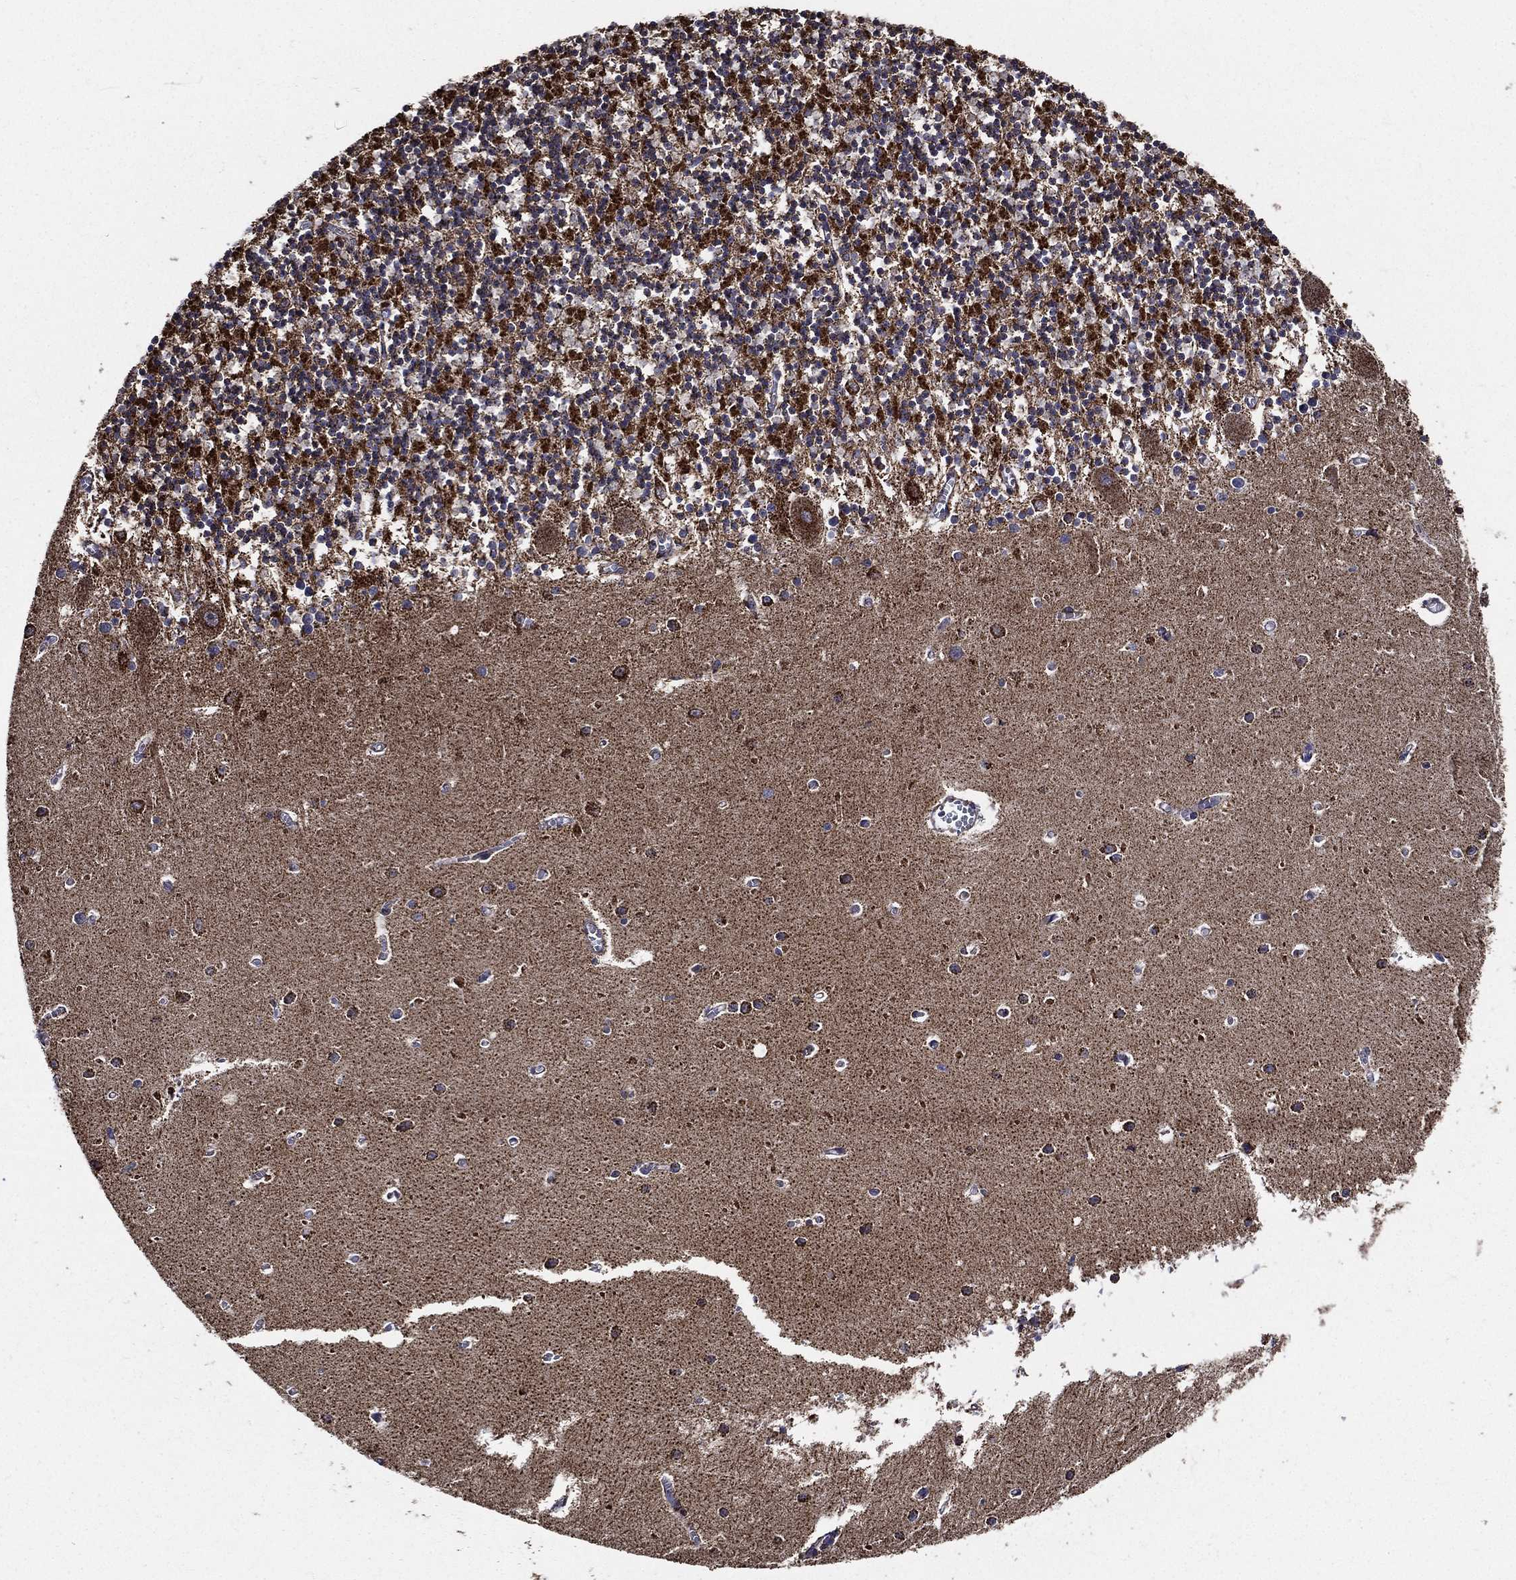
{"staining": {"intensity": "negative", "quantity": "none", "location": "none"}, "tissue": "cerebellum", "cell_type": "Cells in granular layer", "image_type": "normal", "snomed": [{"axis": "morphology", "description": "Normal tissue, NOS"}, {"axis": "topography", "description": "Cerebellum"}], "caption": "IHC of benign cerebellum displays no staining in cells in granular layer.", "gene": "NDUFAB1", "patient": {"sex": "female", "age": 64}}